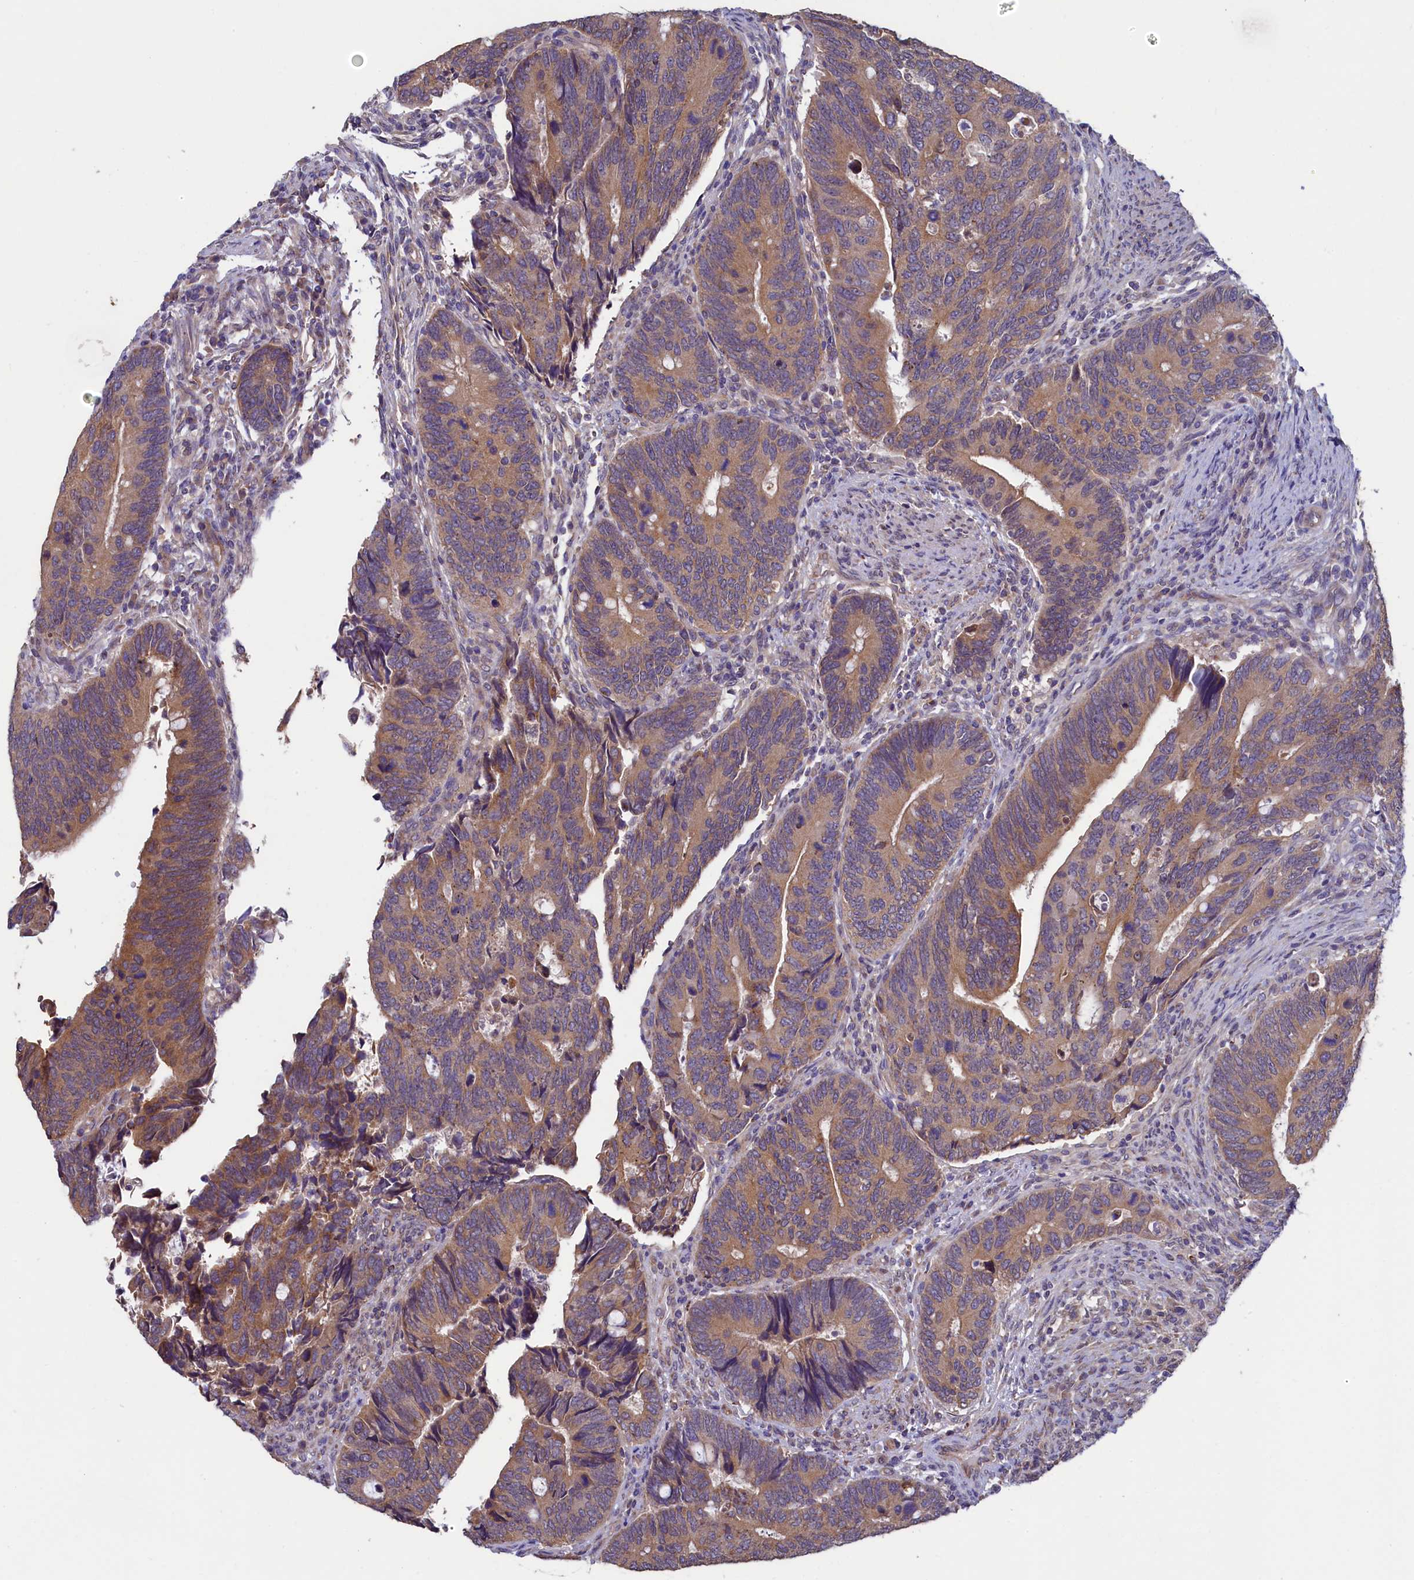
{"staining": {"intensity": "moderate", "quantity": ">75%", "location": "cytoplasmic/membranous"}, "tissue": "colorectal cancer", "cell_type": "Tumor cells", "image_type": "cancer", "snomed": [{"axis": "morphology", "description": "Adenocarcinoma, NOS"}, {"axis": "topography", "description": "Colon"}], "caption": "Immunohistochemical staining of colorectal cancer (adenocarcinoma) shows moderate cytoplasmic/membranous protein positivity in about >75% of tumor cells.", "gene": "SPATA2L", "patient": {"sex": "male", "age": 87}}